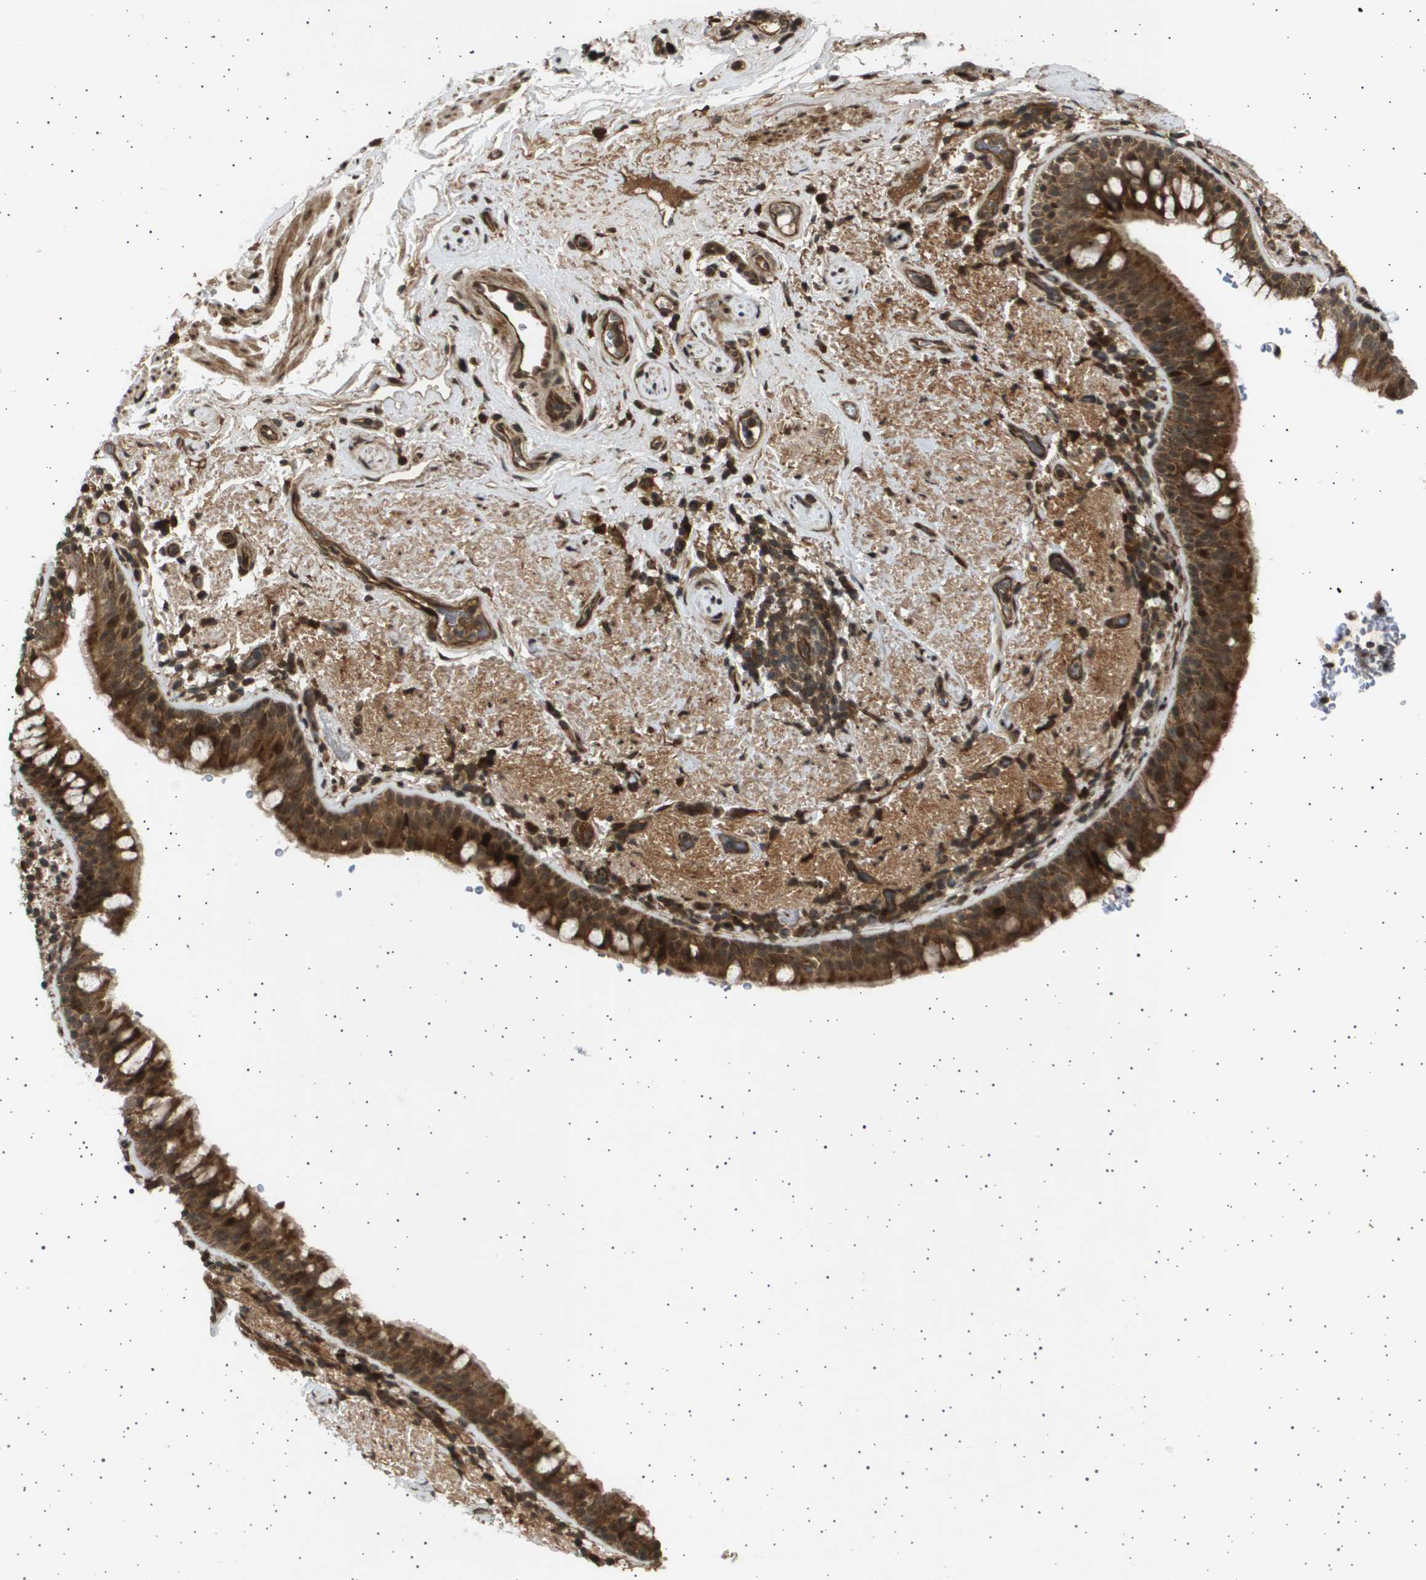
{"staining": {"intensity": "strong", "quantity": ">75%", "location": "cytoplasmic/membranous"}, "tissue": "bronchus", "cell_type": "Respiratory epithelial cells", "image_type": "normal", "snomed": [{"axis": "morphology", "description": "Normal tissue, NOS"}, {"axis": "morphology", "description": "Inflammation, NOS"}, {"axis": "topography", "description": "Cartilage tissue"}, {"axis": "topography", "description": "Bronchus"}], "caption": "Respiratory epithelial cells reveal high levels of strong cytoplasmic/membranous positivity in approximately >75% of cells in normal bronchus. The staining is performed using DAB (3,3'-diaminobenzidine) brown chromogen to label protein expression. The nuclei are counter-stained blue using hematoxylin.", "gene": "TNRC6A", "patient": {"sex": "male", "age": 77}}